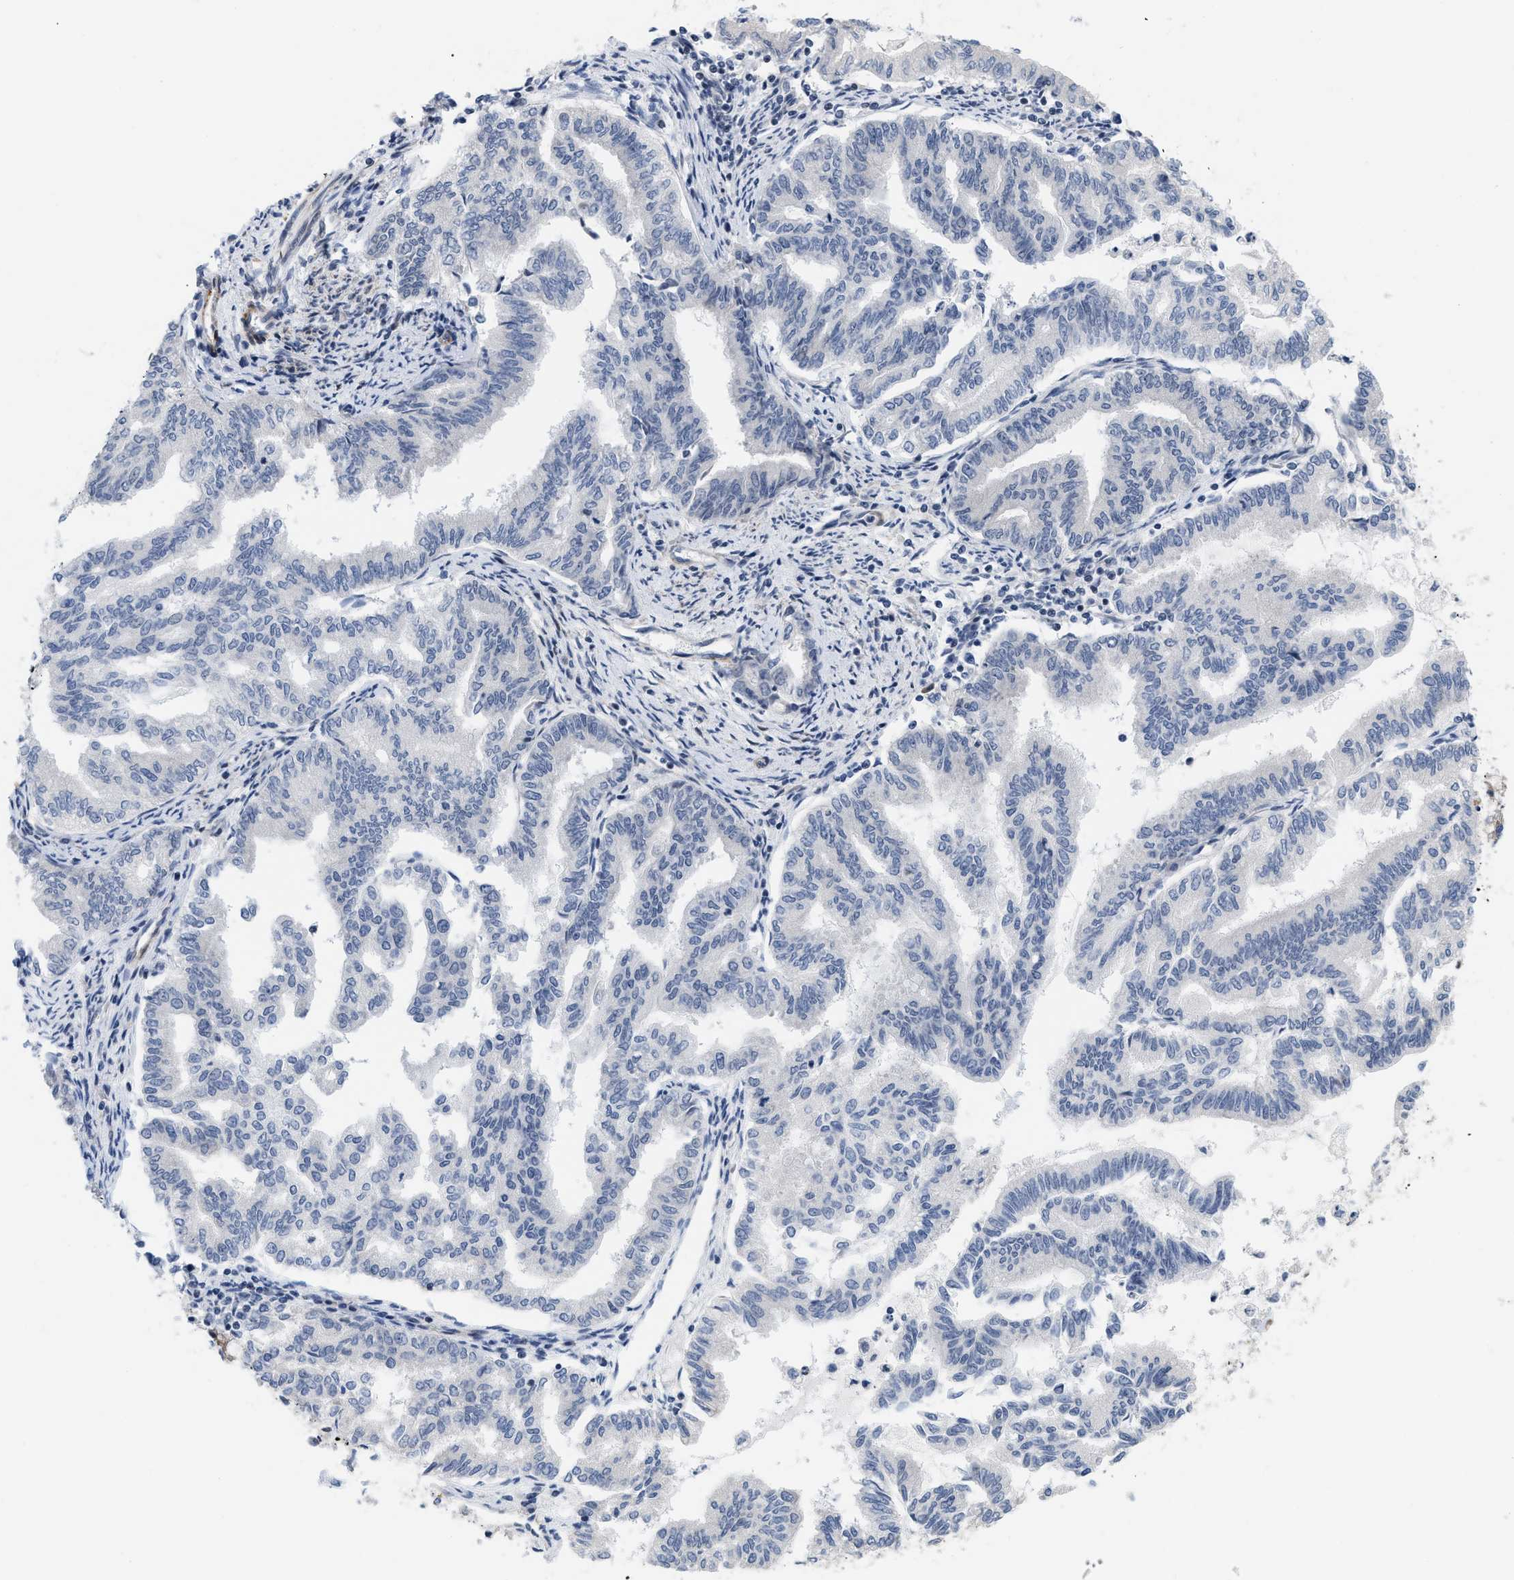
{"staining": {"intensity": "negative", "quantity": "none", "location": "none"}, "tissue": "endometrial cancer", "cell_type": "Tumor cells", "image_type": "cancer", "snomed": [{"axis": "morphology", "description": "Adenocarcinoma, NOS"}, {"axis": "topography", "description": "Endometrium"}], "caption": "Immunohistochemistry micrograph of neoplastic tissue: endometrial cancer (adenocarcinoma) stained with DAB (3,3'-diaminobenzidine) reveals no significant protein staining in tumor cells.", "gene": "GPRASP2", "patient": {"sex": "female", "age": 79}}